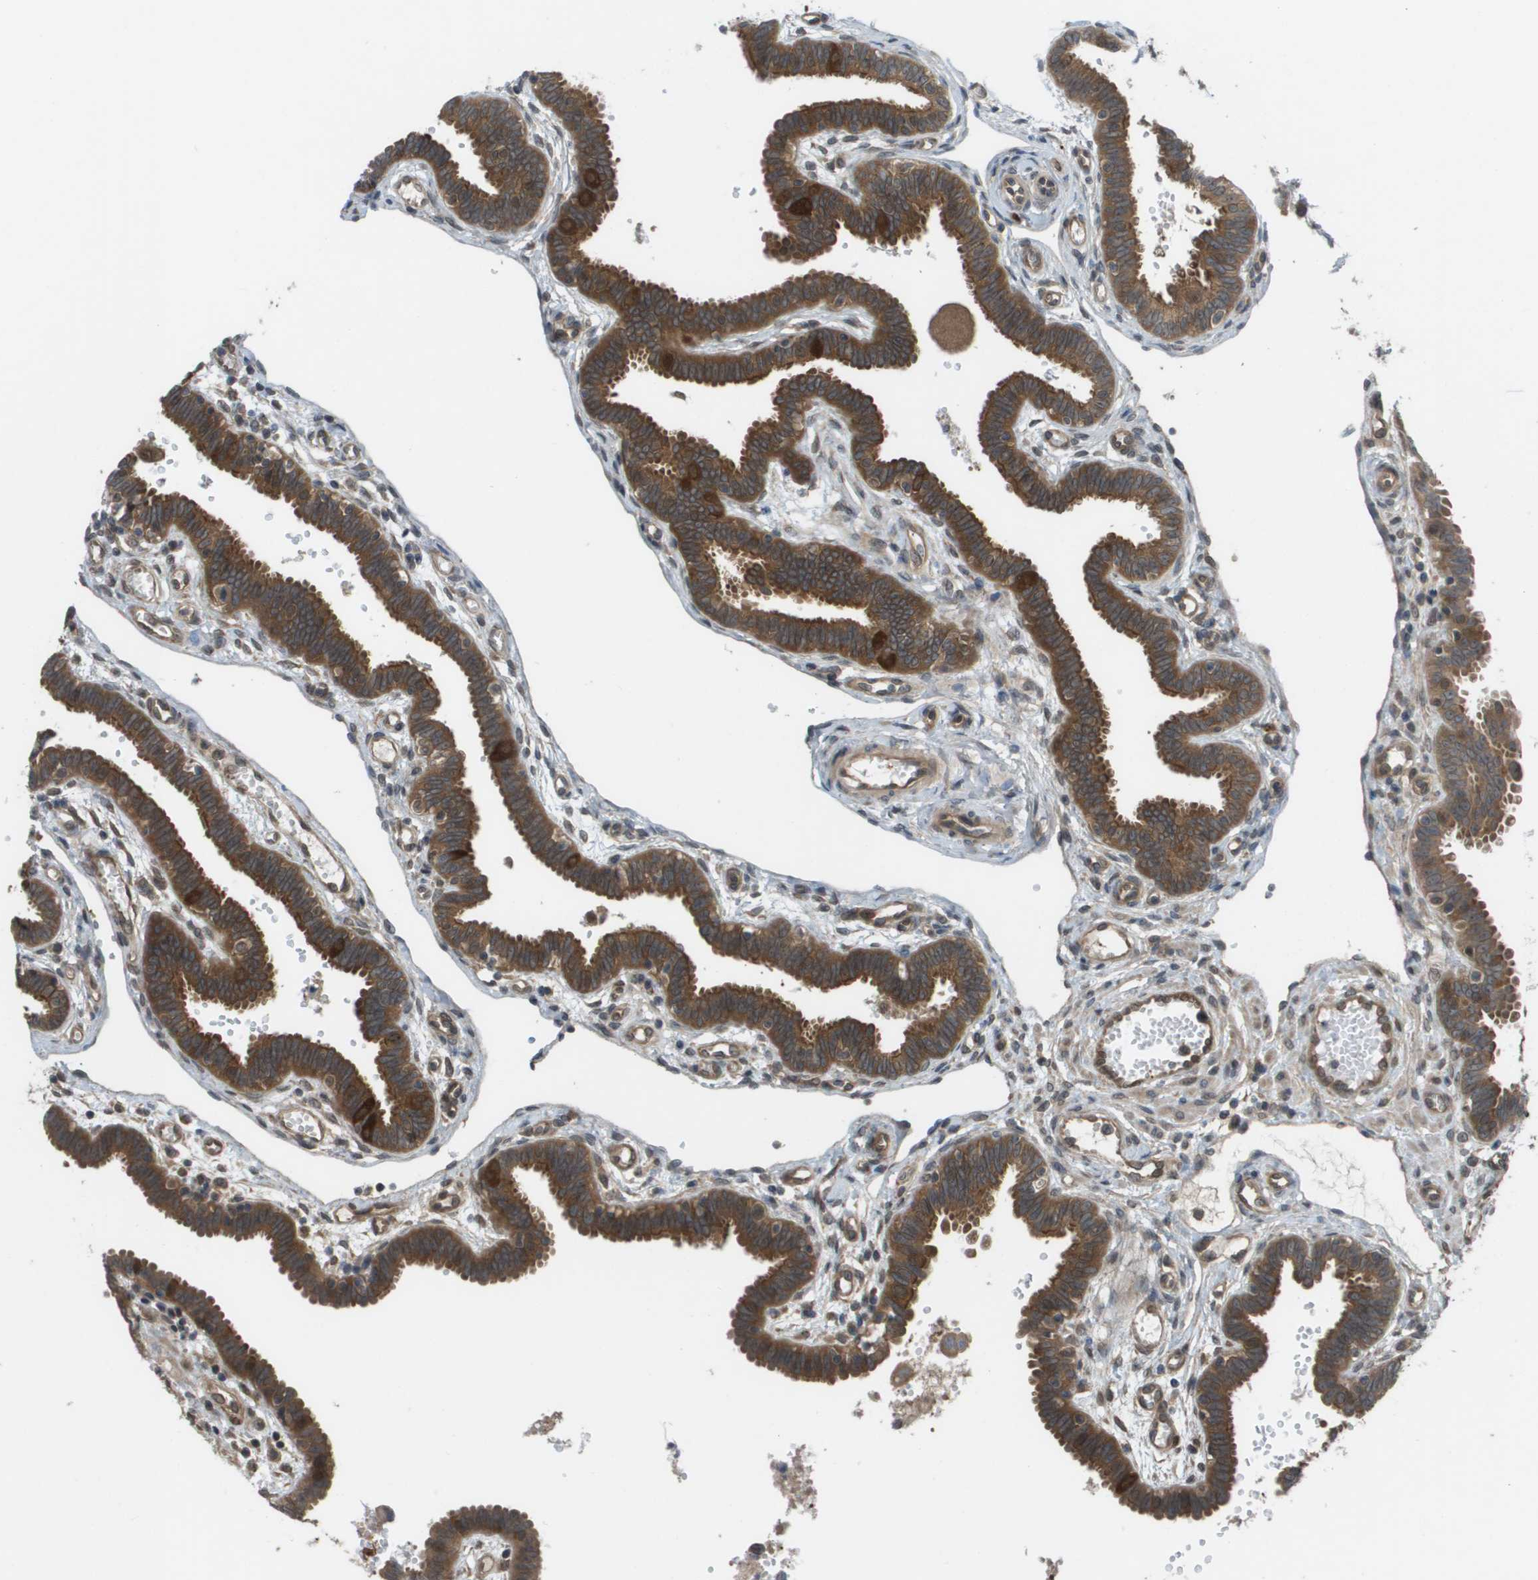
{"staining": {"intensity": "strong", "quantity": ">75%", "location": "cytoplasmic/membranous"}, "tissue": "fallopian tube", "cell_type": "Glandular cells", "image_type": "normal", "snomed": [{"axis": "morphology", "description": "Normal tissue, NOS"}, {"axis": "topography", "description": "Fallopian tube"}, {"axis": "topography", "description": "Placenta"}], "caption": "Protein analysis of benign fallopian tube reveals strong cytoplasmic/membranous staining in about >75% of glandular cells. (IHC, brightfield microscopy, high magnification).", "gene": "CTPS2", "patient": {"sex": "female", "age": 32}}